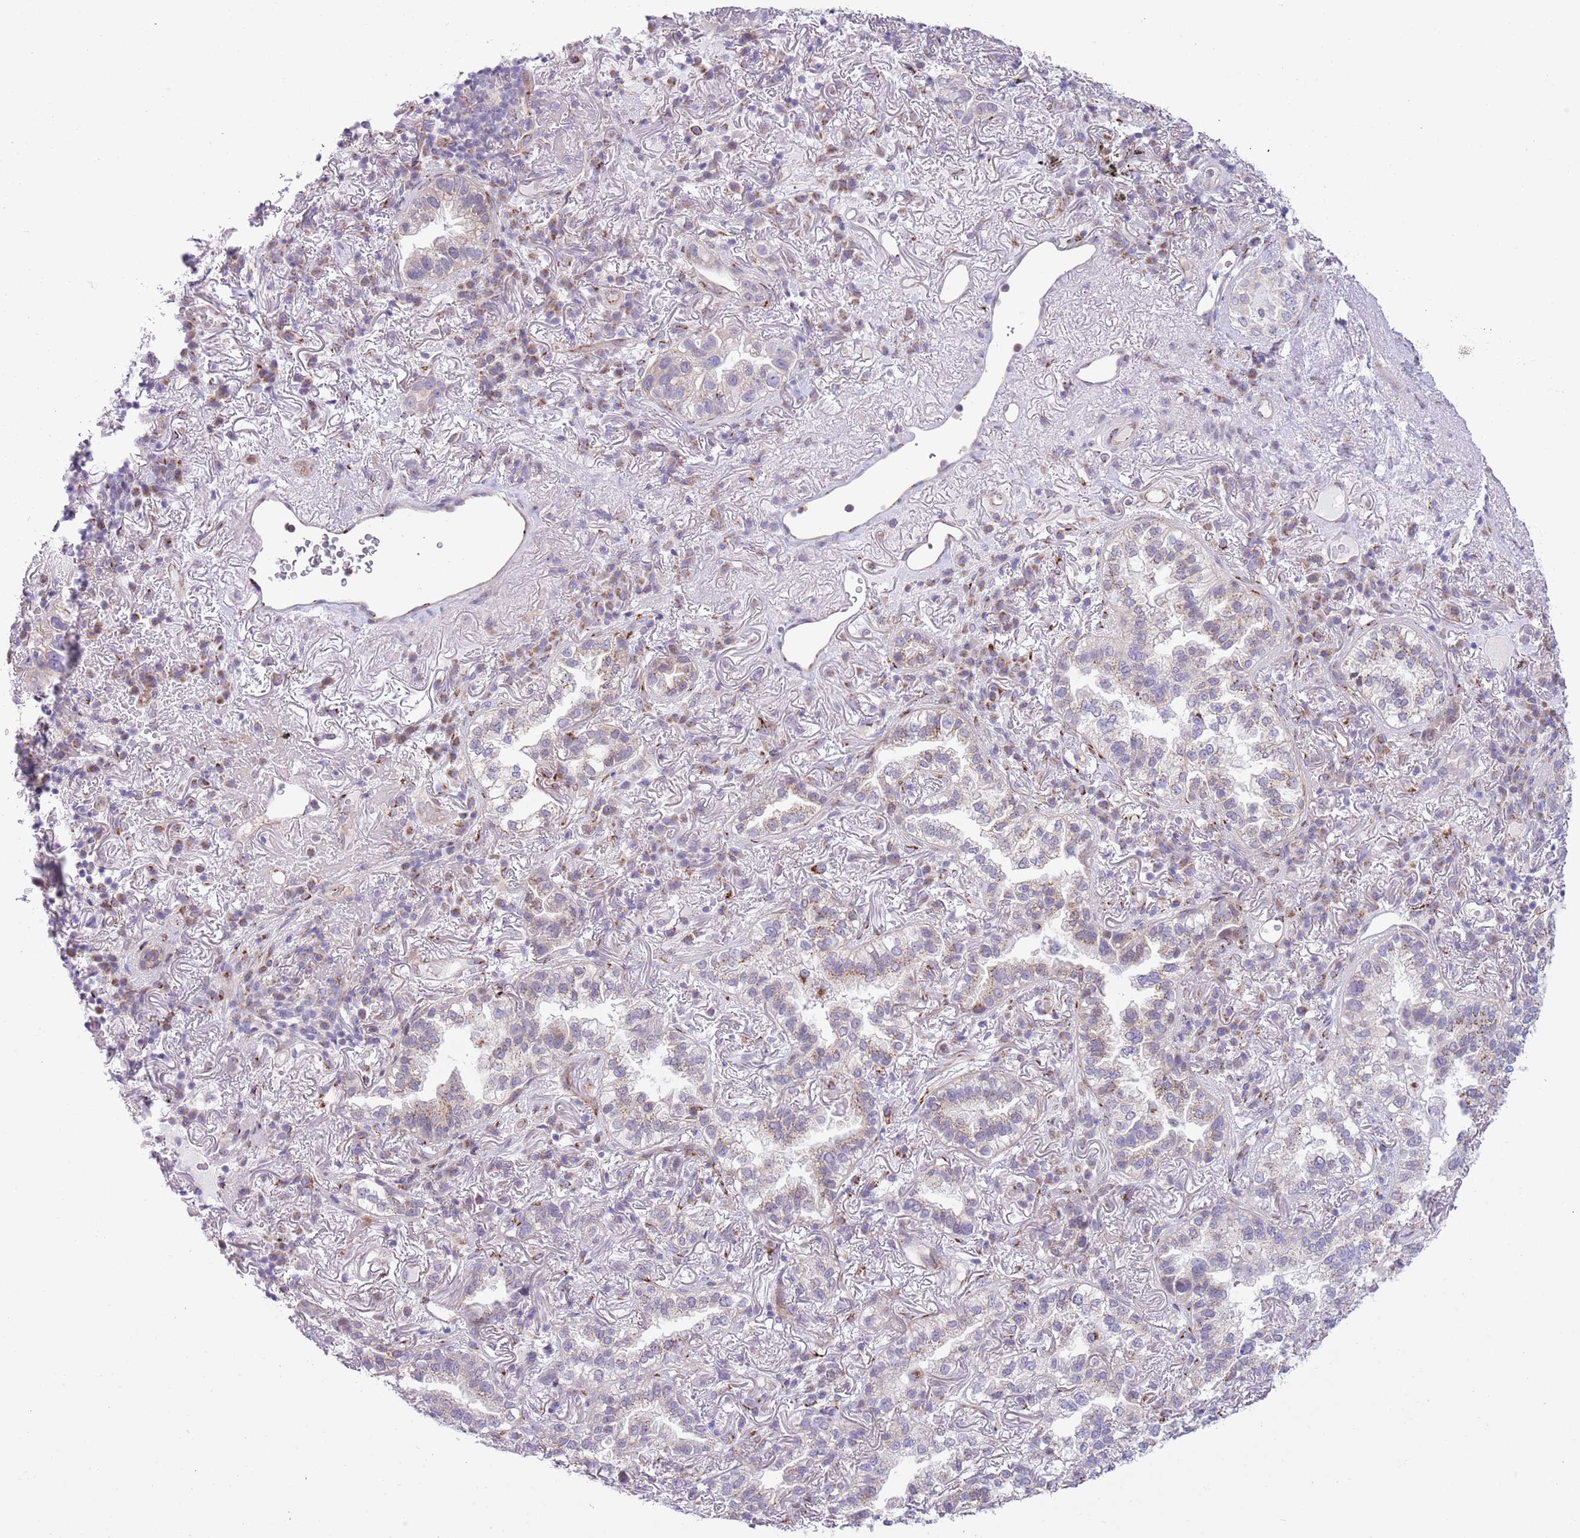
{"staining": {"intensity": "negative", "quantity": "none", "location": "none"}, "tissue": "lung cancer", "cell_type": "Tumor cells", "image_type": "cancer", "snomed": [{"axis": "morphology", "description": "Adenocarcinoma, NOS"}, {"axis": "topography", "description": "Lung"}], "caption": "Immunohistochemistry (IHC) of human adenocarcinoma (lung) reveals no staining in tumor cells.", "gene": "C20orf96", "patient": {"sex": "female", "age": 69}}